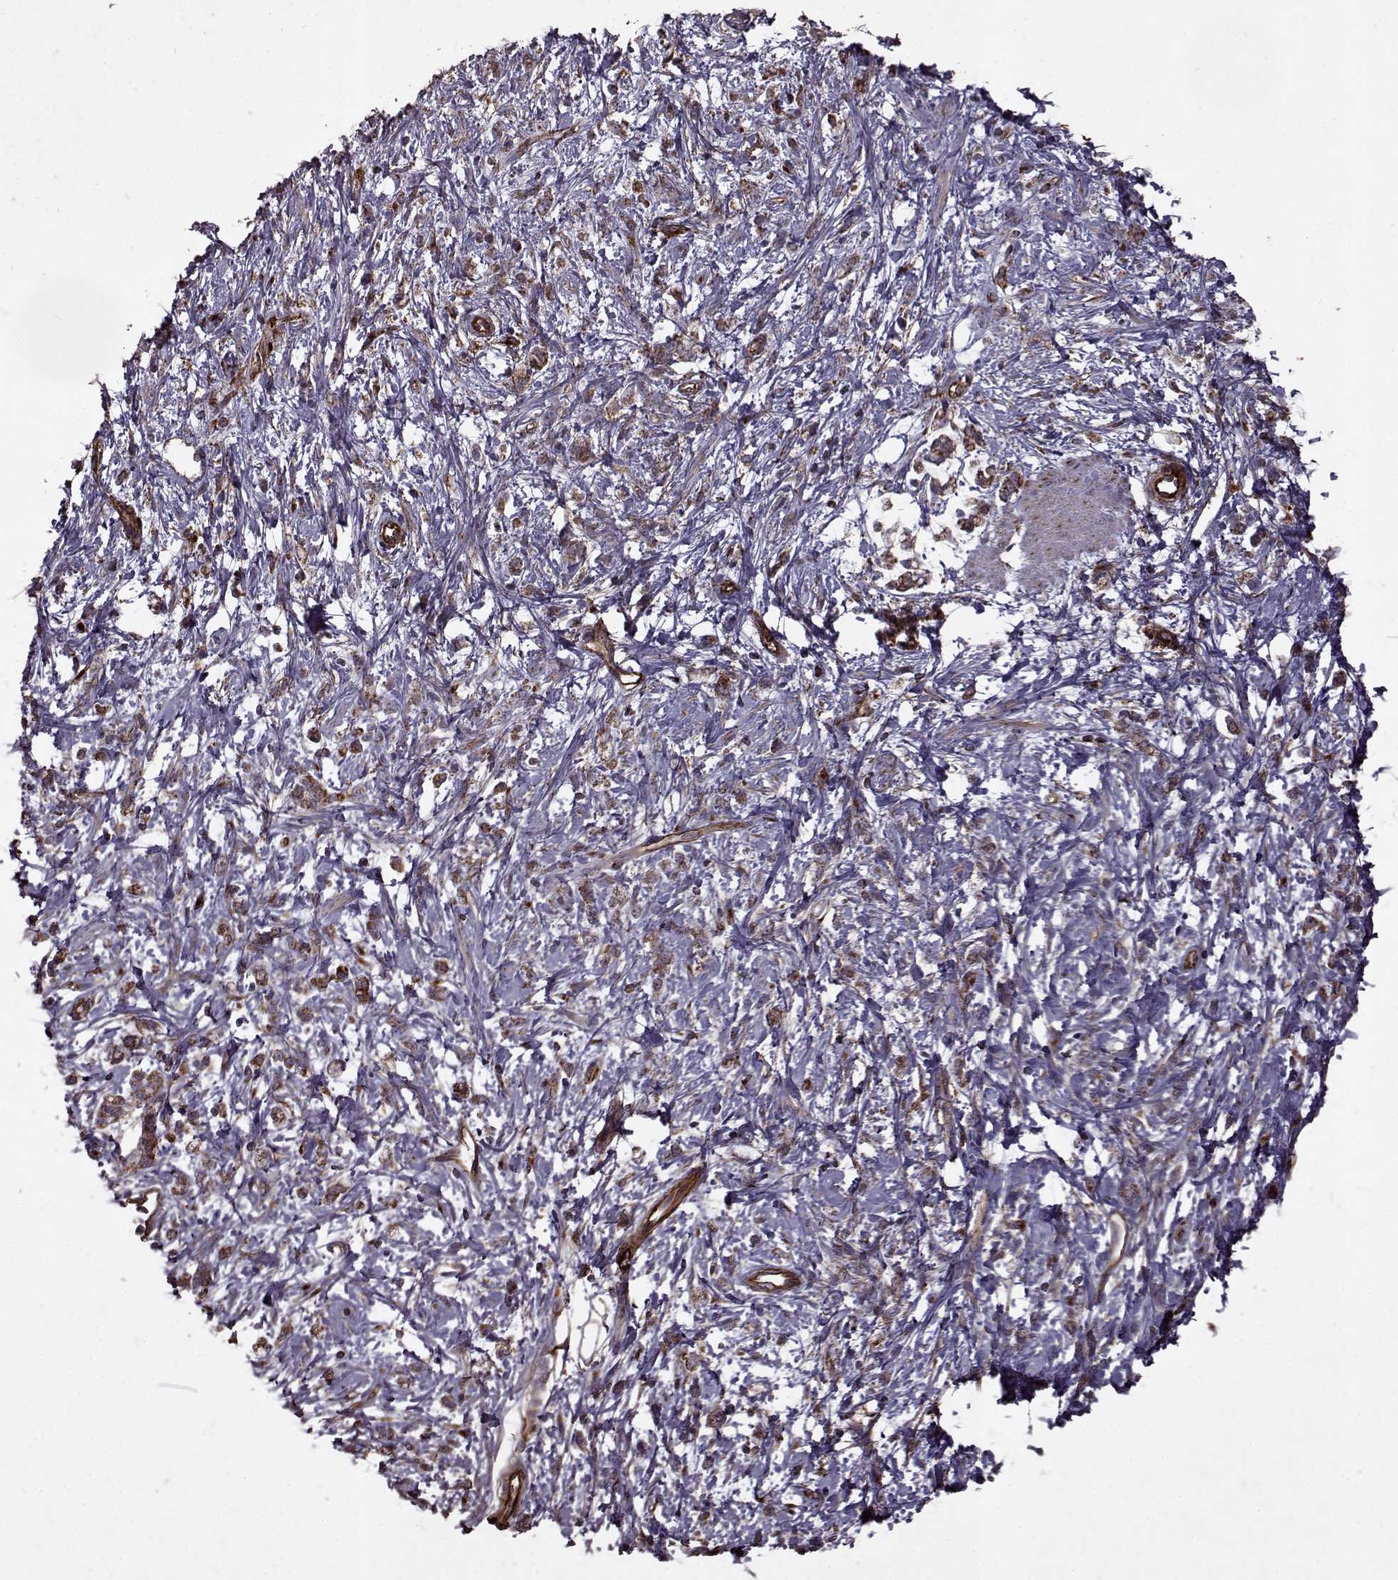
{"staining": {"intensity": "moderate", "quantity": "<25%", "location": "cytoplasmic/membranous"}, "tissue": "stomach cancer", "cell_type": "Tumor cells", "image_type": "cancer", "snomed": [{"axis": "morphology", "description": "Adenocarcinoma, NOS"}, {"axis": "topography", "description": "Stomach"}], "caption": "The immunohistochemical stain shows moderate cytoplasmic/membranous staining in tumor cells of adenocarcinoma (stomach) tissue.", "gene": "FXN", "patient": {"sex": "female", "age": 60}}